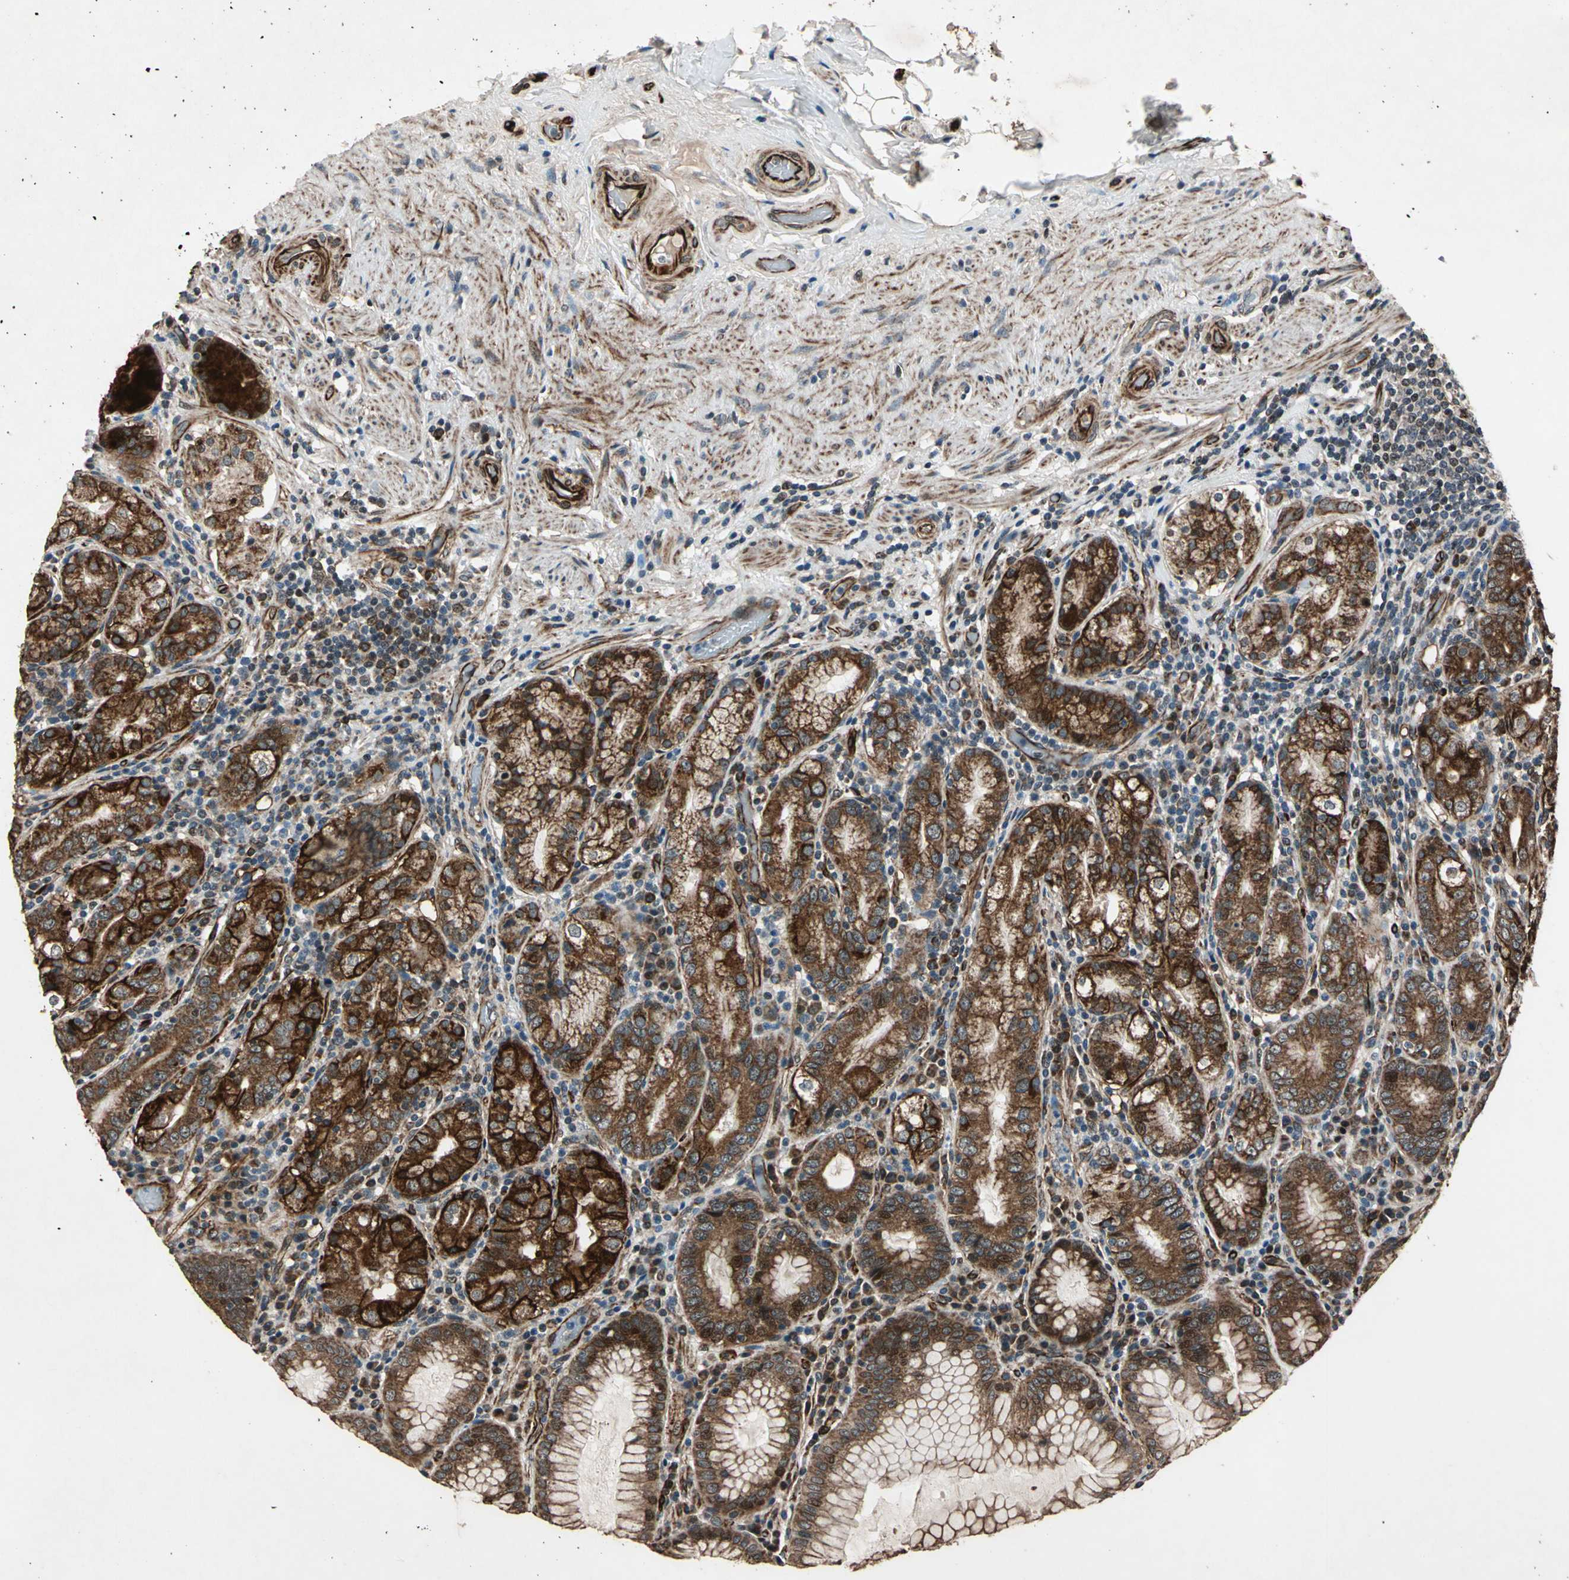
{"staining": {"intensity": "strong", "quantity": ">75%", "location": "cytoplasmic/membranous,nuclear"}, "tissue": "stomach", "cell_type": "Glandular cells", "image_type": "normal", "snomed": [{"axis": "morphology", "description": "Normal tissue, NOS"}, {"axis": "topography", "description": "Stomach, lower"}], "caption": "Benign stomach demonstrates strong cytoplasmic/membranous,nuclear positivity in about >75% of glandular cells Using DAB (brown) and hematoxylin (blue) stains, captured at high magnification using brightfield microscopy..", "gene": "EXD2", "patient": {"sex": "female", "age": 76}}